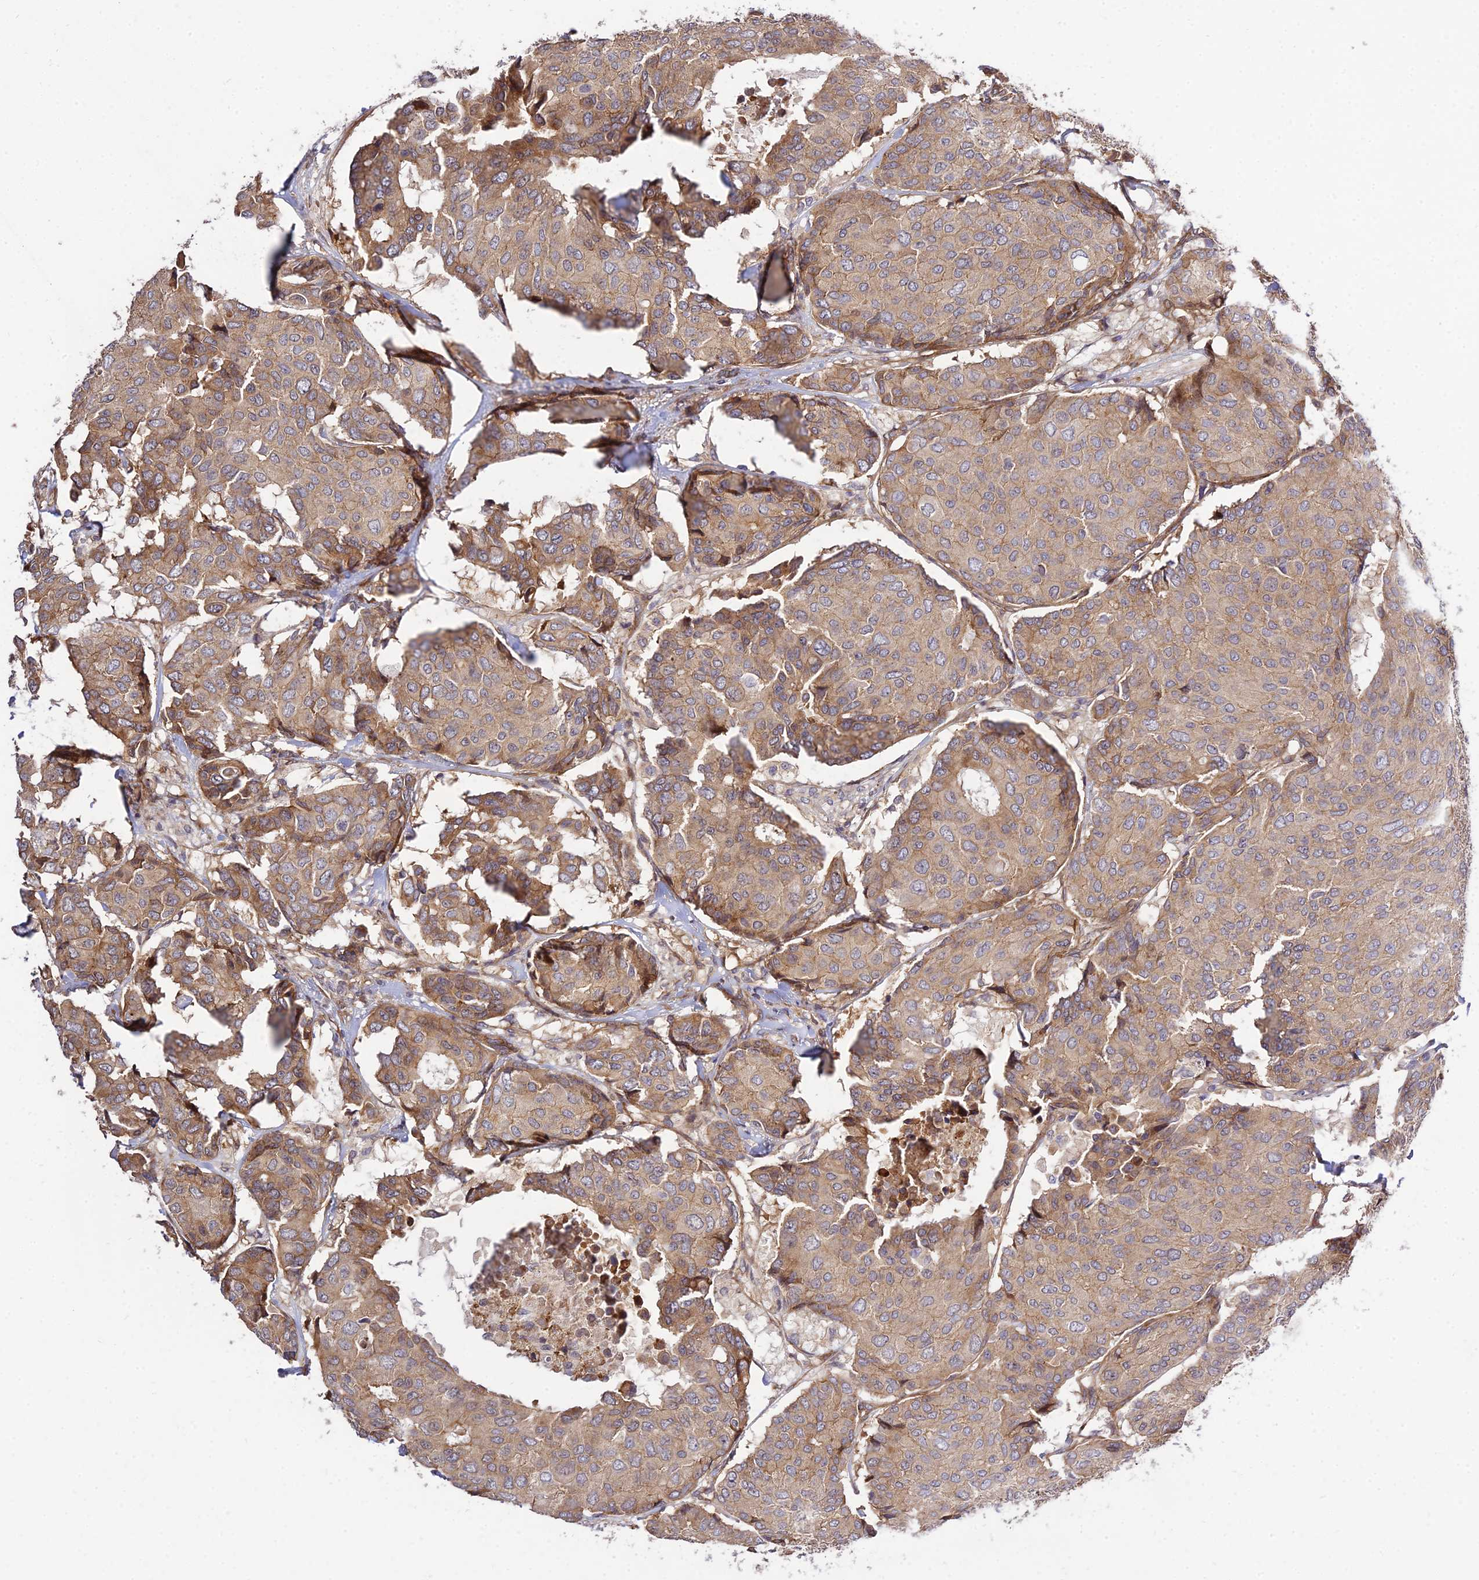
{"staining": {"intensity": "moderate", "quantity": ">75%", "location": "cytoplasmic/membranous"}, "tissue": "breast cancer", "cell_type": "Tumor cells", "image_type": "cancer", "snomed": [{"axis": "morphology", "description": "Duct carcinoma"}, {"axis": "topography", "description": "Breast"}], "caption": "Immunohistochemistry photomicrograph of neoplastic tissue: breast cancer stained using immunohistochemistry (IHC) displays medium levels of moderate protein expression localized specifically in the cytoplasmic/membranous of tumor cells, appearing as a cytoplasmic/membranous brown color.", "gene": "SMG6", "patient": {"sex": "female", "age": 75}}